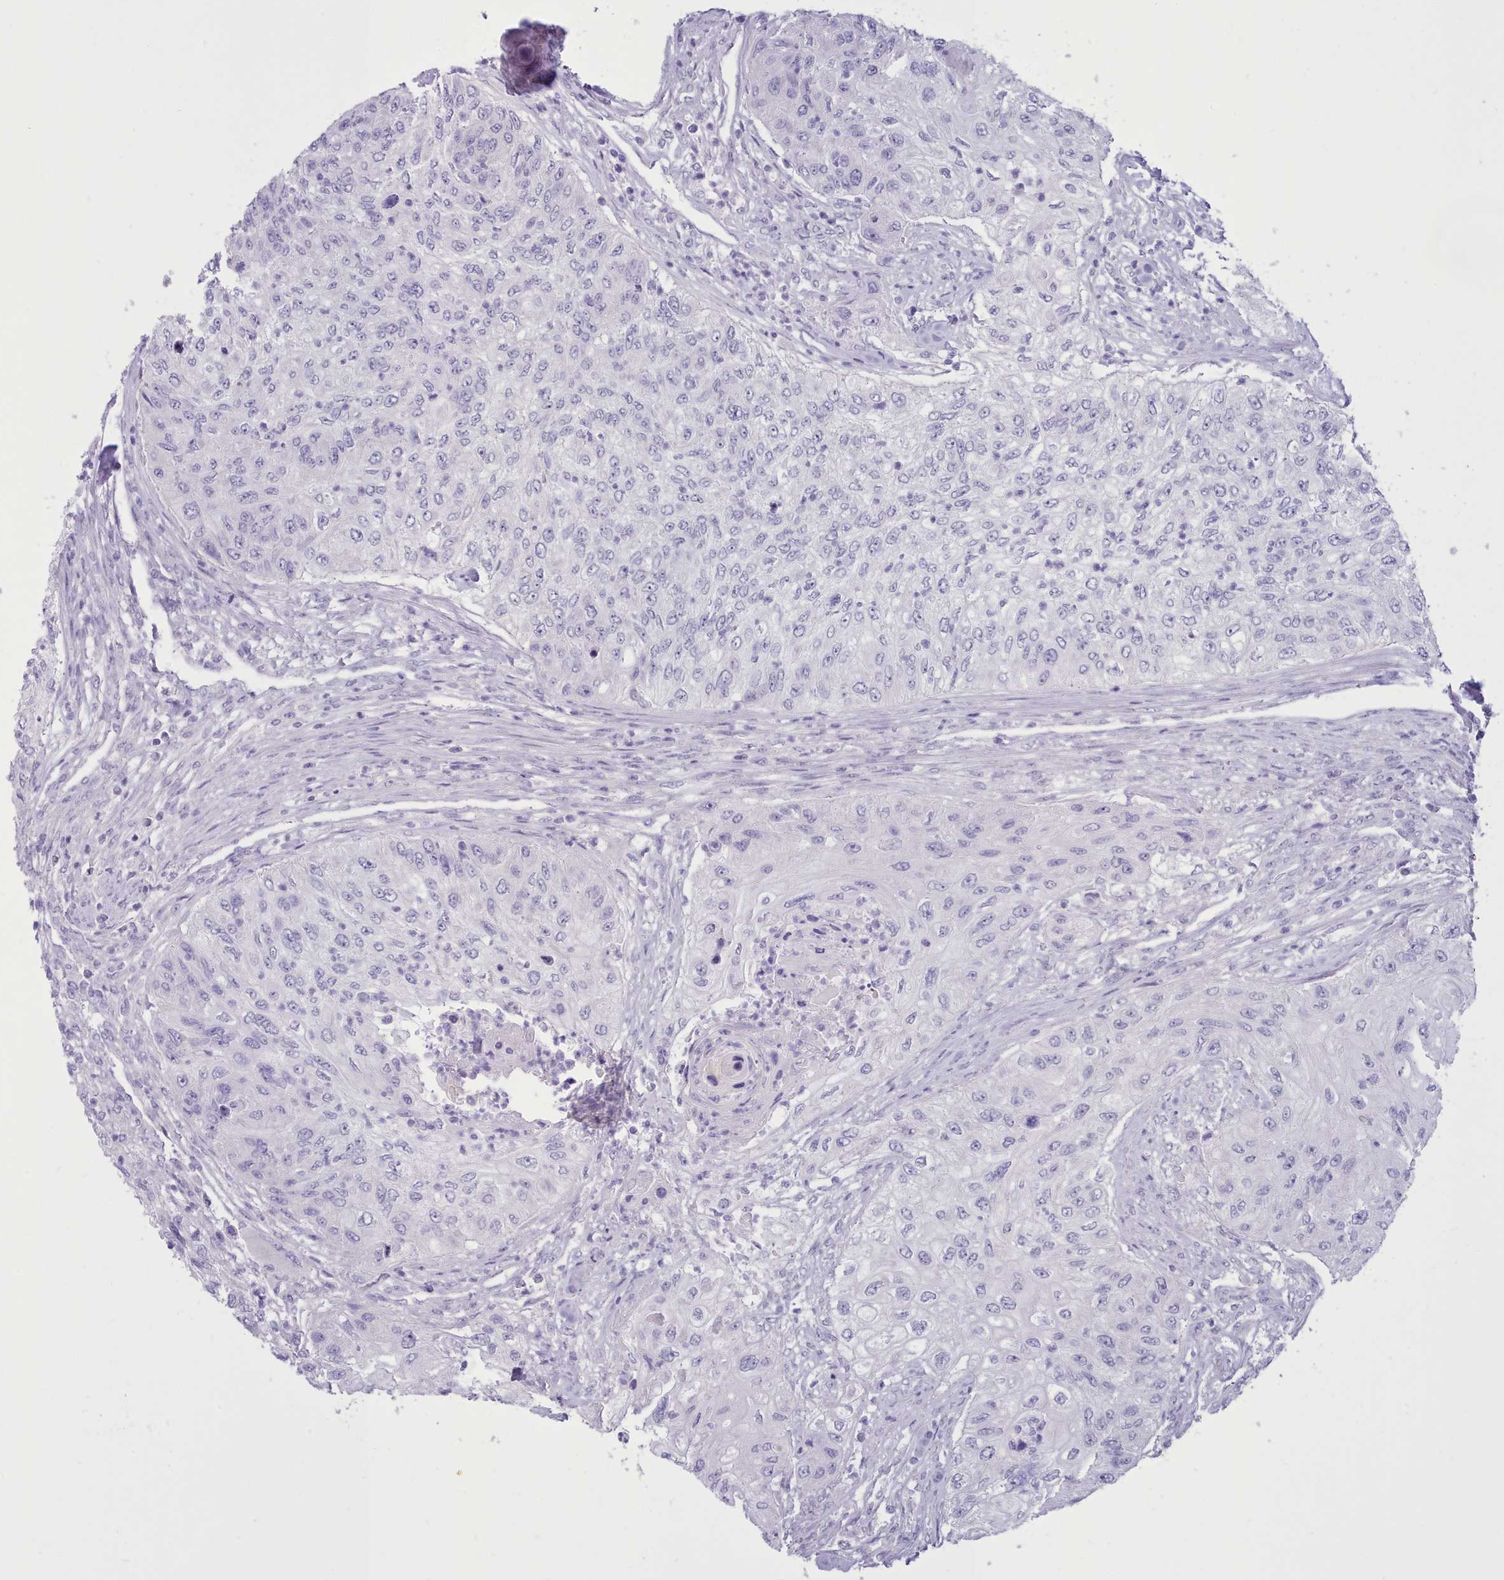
{"staining": {"intensity": "negative", "quantity": "none", "location": "none"}, "tissue": "urothelial cancer", "cell_type": "Tumor cells", "image_type": "cancer", "snomed": [{"axis": "morphology", "description": "Urothelial carcinoma, High grade"}, {"axis": "topography", "description": "Urinary bladder"}], "caption": "This photomicrograph is of high-grade urothelial carcinoma stained with IHC to label a protein in brown with the nuclei are counter-stained blue. There is no staining in tumor cells. (DAB (3,3'-diaminobenzidine) immunohistochemistry (IHC) visualized using brightfield microscopy, high magnification).", "gene": "TMEM253", "patient": {"sex": "female", "age": 60}}